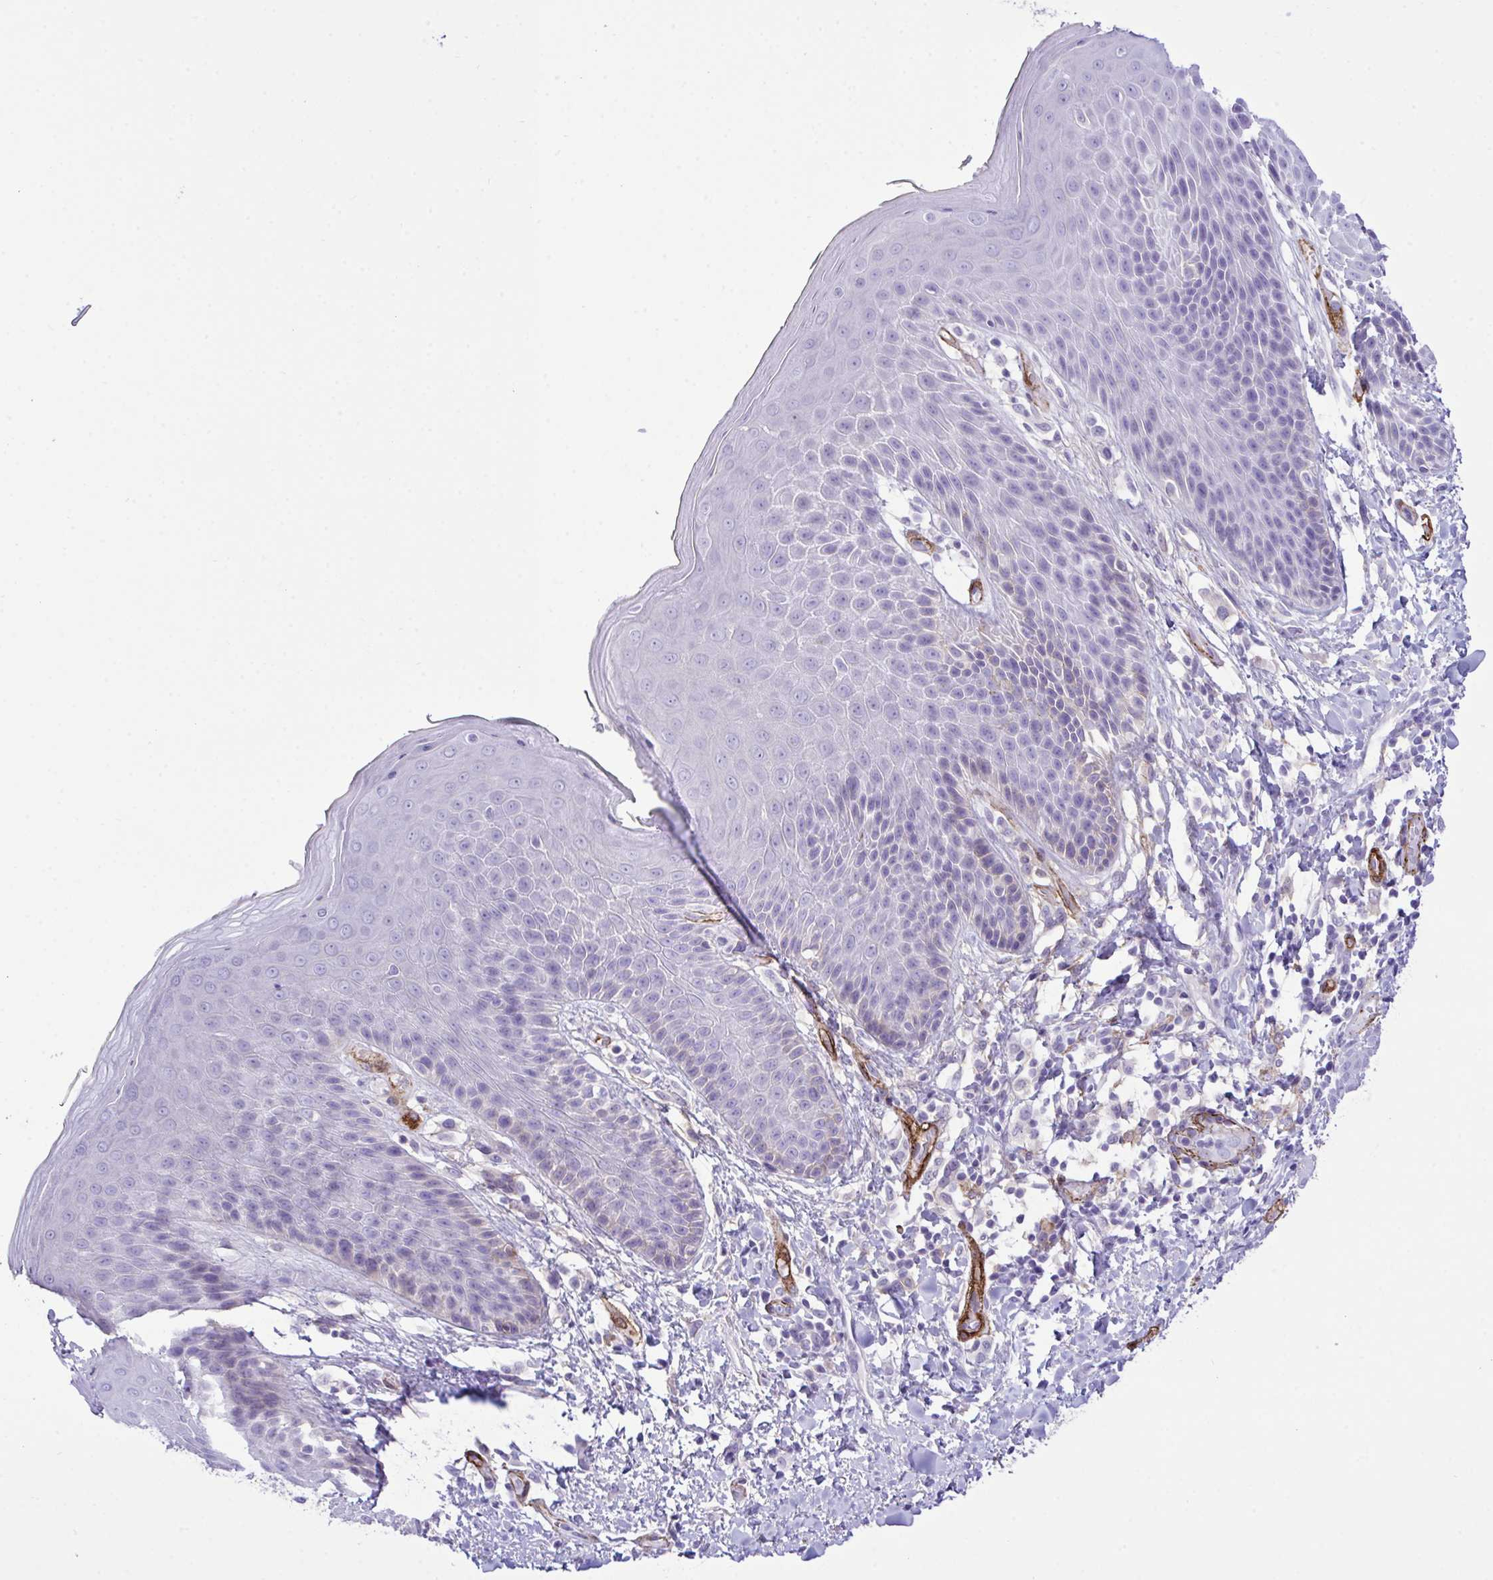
{"staining": {"intensity": "strong", "quantity": "<25%", "location": "cytoplasmic/membranous"}, "tissue": "skin", "cell_type": "Epidermal cells", "image_type": "normal", "snomed": [{"axis": "morphology", "description": "Normal tissue, NOS"}, {"axis": "topography", "description": "Anal"}, {"axis": "topography", "description": "Peripheral nerve tissue"}], "caption": "Epidermal cells show medium levels of strong cytoplasmic/membranous staining in about <25% of cells in benign skin.", "gene": "SYNPO2L", "patient": {"sex": "male", "age": 51}}